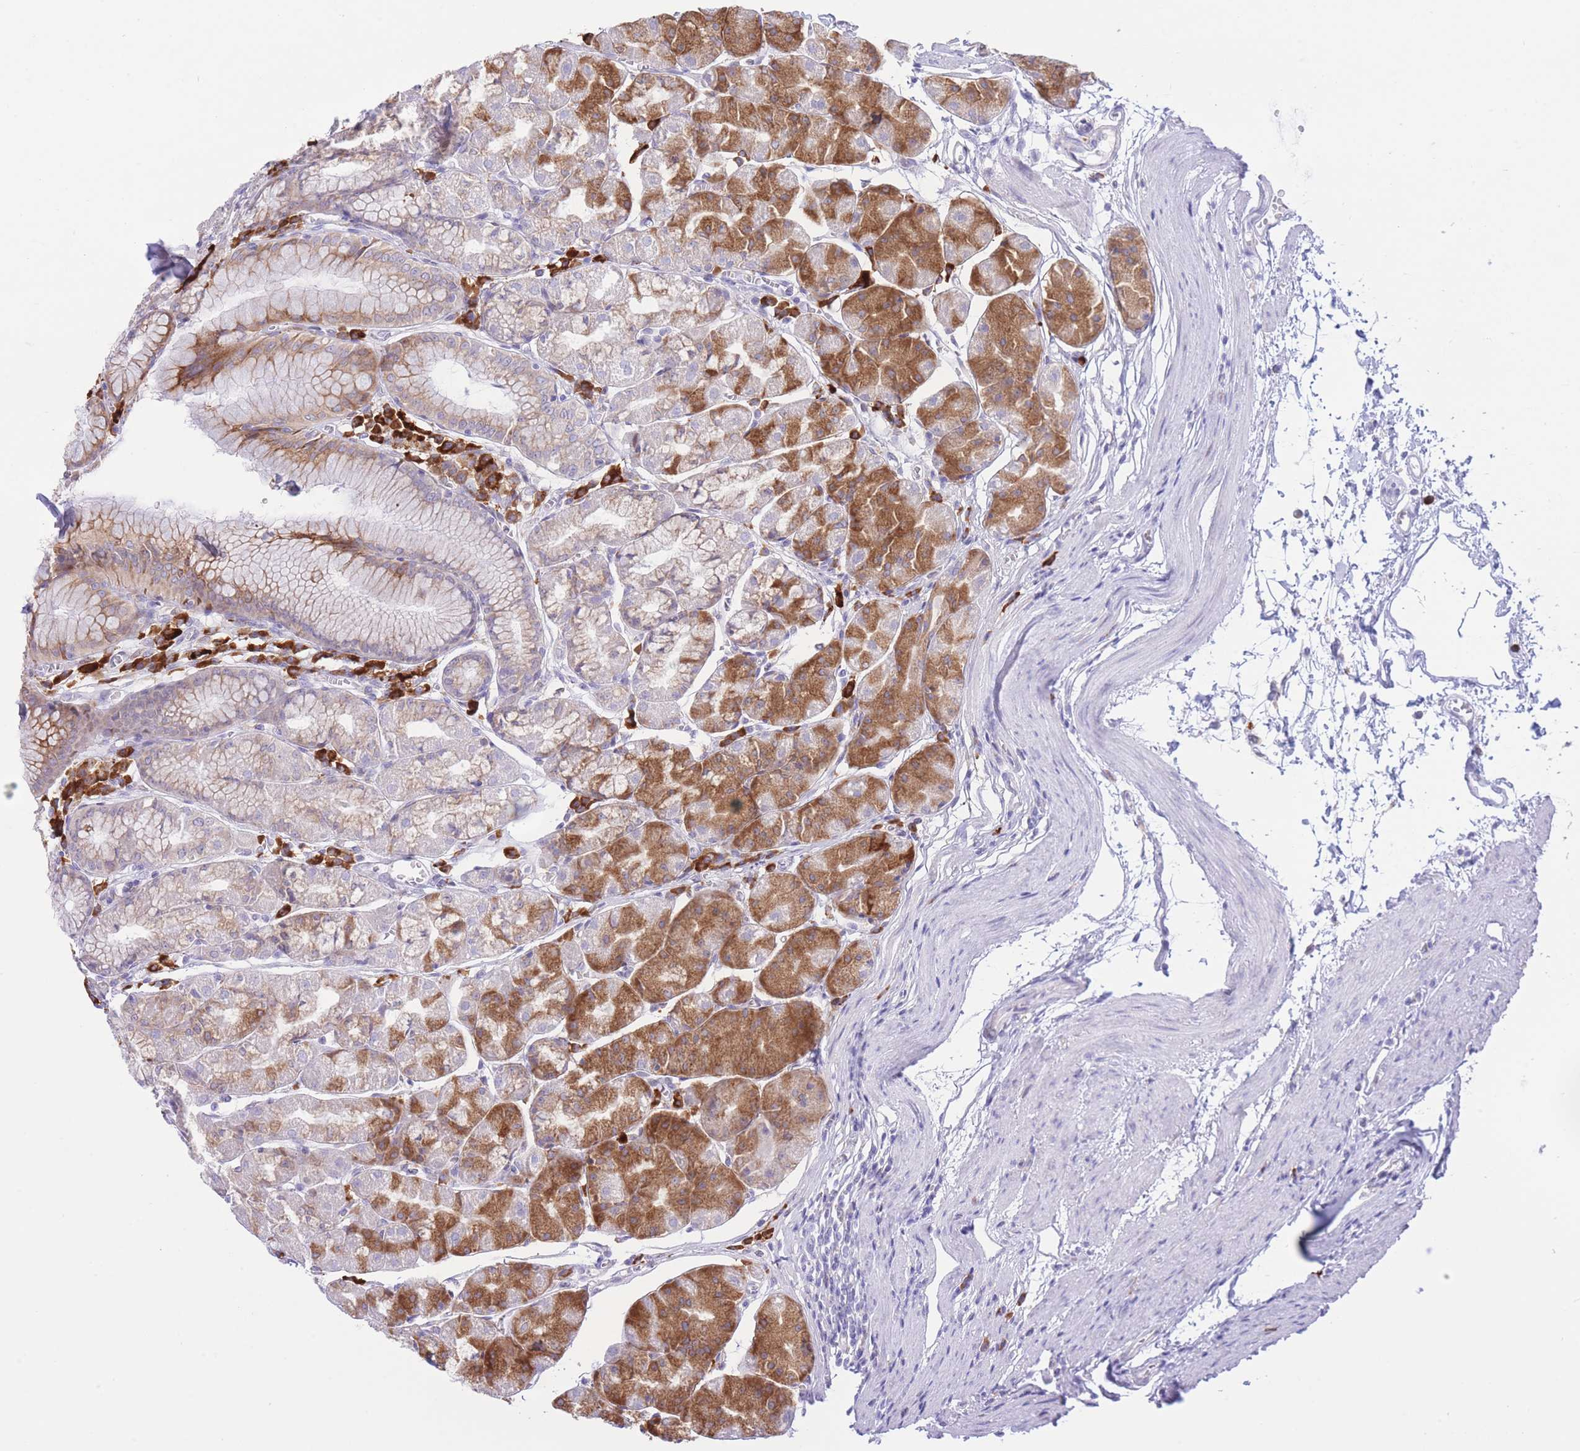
{"staining": {"intensity": "strong", "quantity": "25%-75%", "location": "cytoplasmic/membranous"}, "tissue": "stomach", "cell_type": "Glandular cells", "image_type": "normal", "snomed": [{"axis": "morphology", "description": "Normal tissue, NOS"}, {"axis": "topography", "description": "Stomach"}], "caption": "The image displays a brown stain indicating the presence of a protein in the cytoplasmic/membranous of glandular cells in stomach. The protein of interest is stained brown, and the nuclei are stained in blue (DAB (3,3'-diaminobenzidine) IHC with brightfield microscopy, high magnification).", "gene": "MYDGF", "patient": {"sex": "male", "age": 55}}